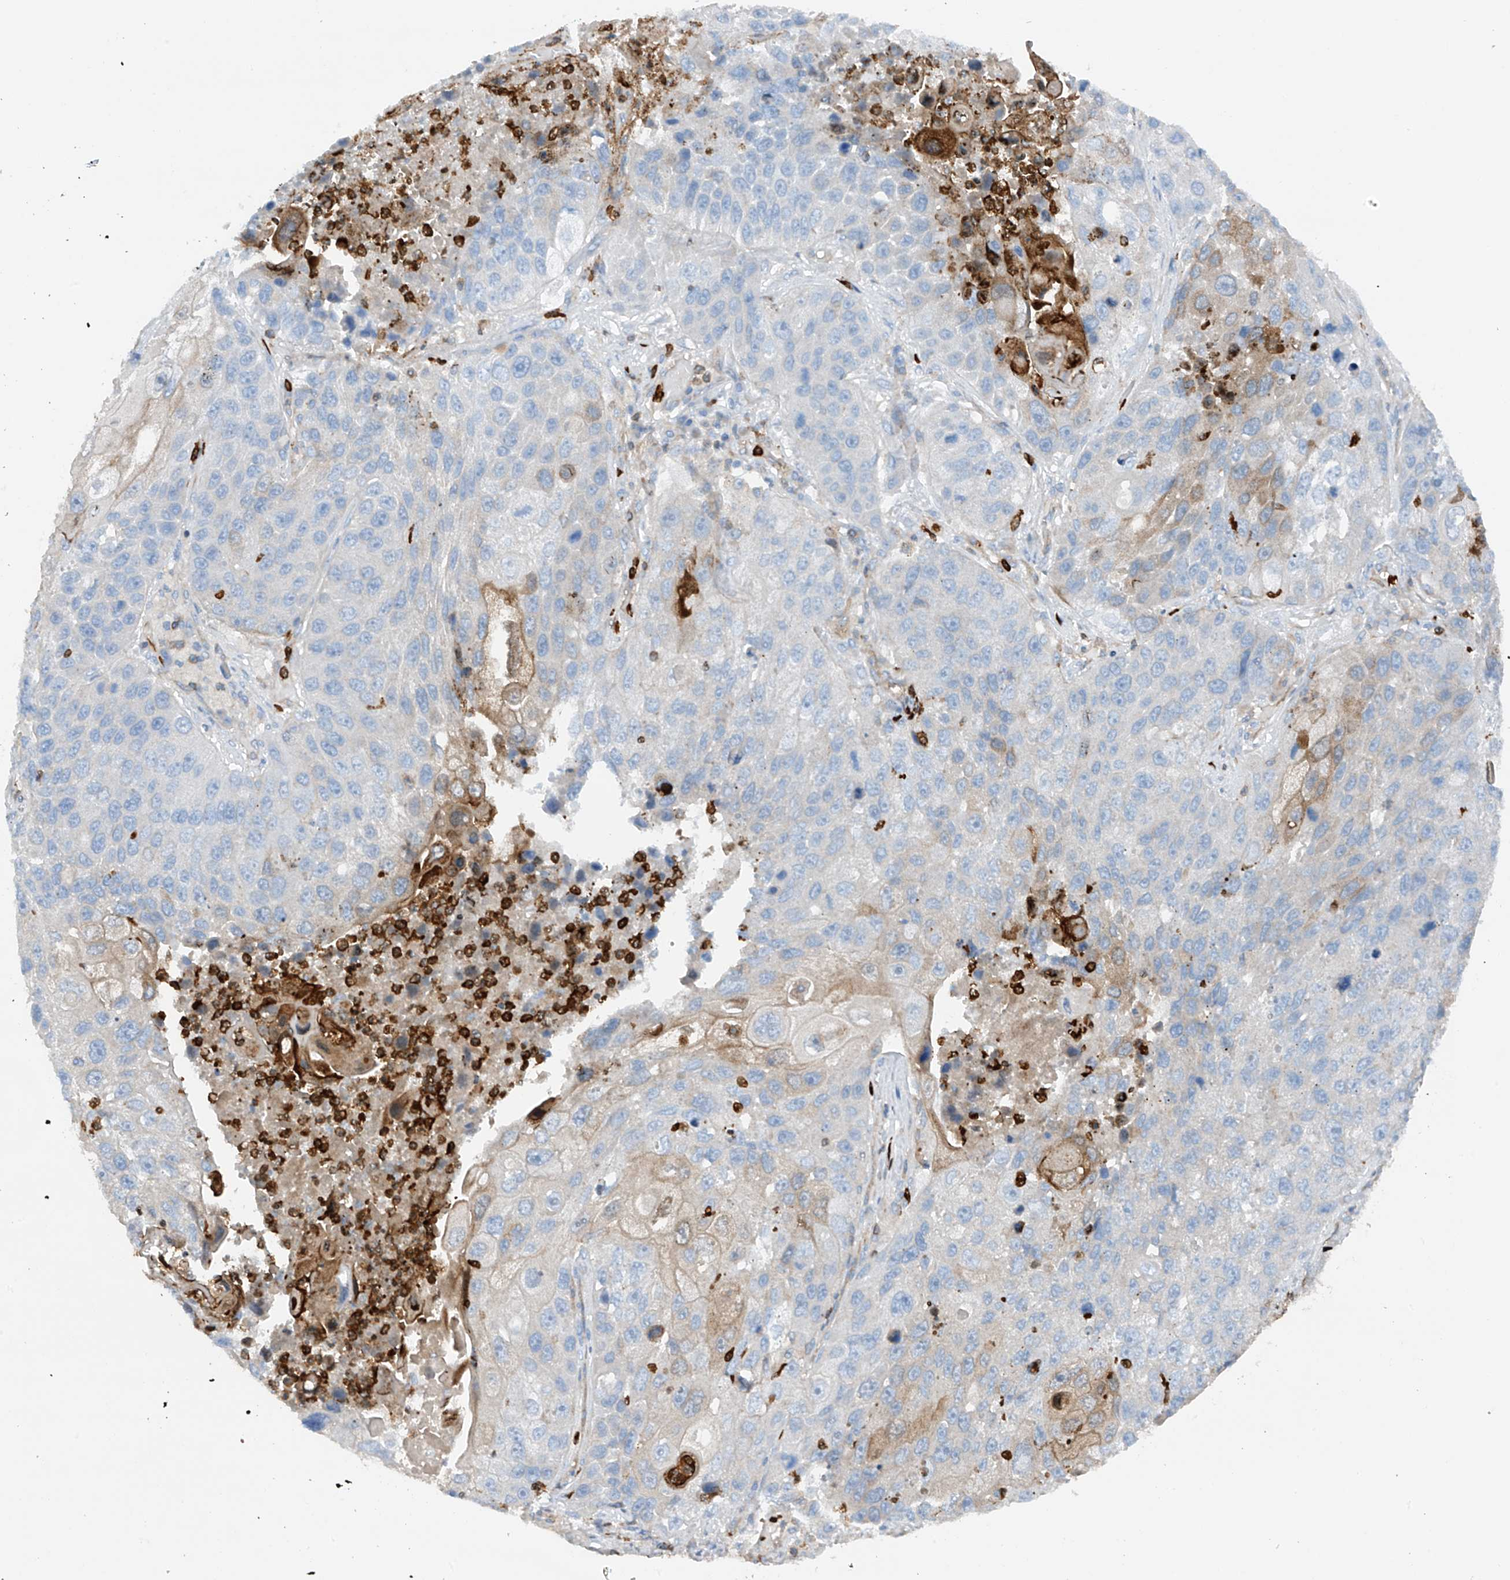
{"staining": {"intensity": "negative", "quantity": "none", "location": "none"}, "tissue": "lung cancer", "cell_type": "Tumor cells", "image_type": "cancer", "snomed": [{"axis": "morphology", "description": "Squamous cell carcinoma, NOS"}, {"axis": "topography", "description": "Lung"}], "caption": "Immunohistochemistry (IHC) of lung cancer reveals no positivity in tumor cells.", "gene": "PHACTR2", "patient": {"sex": "male", "age": 61}}